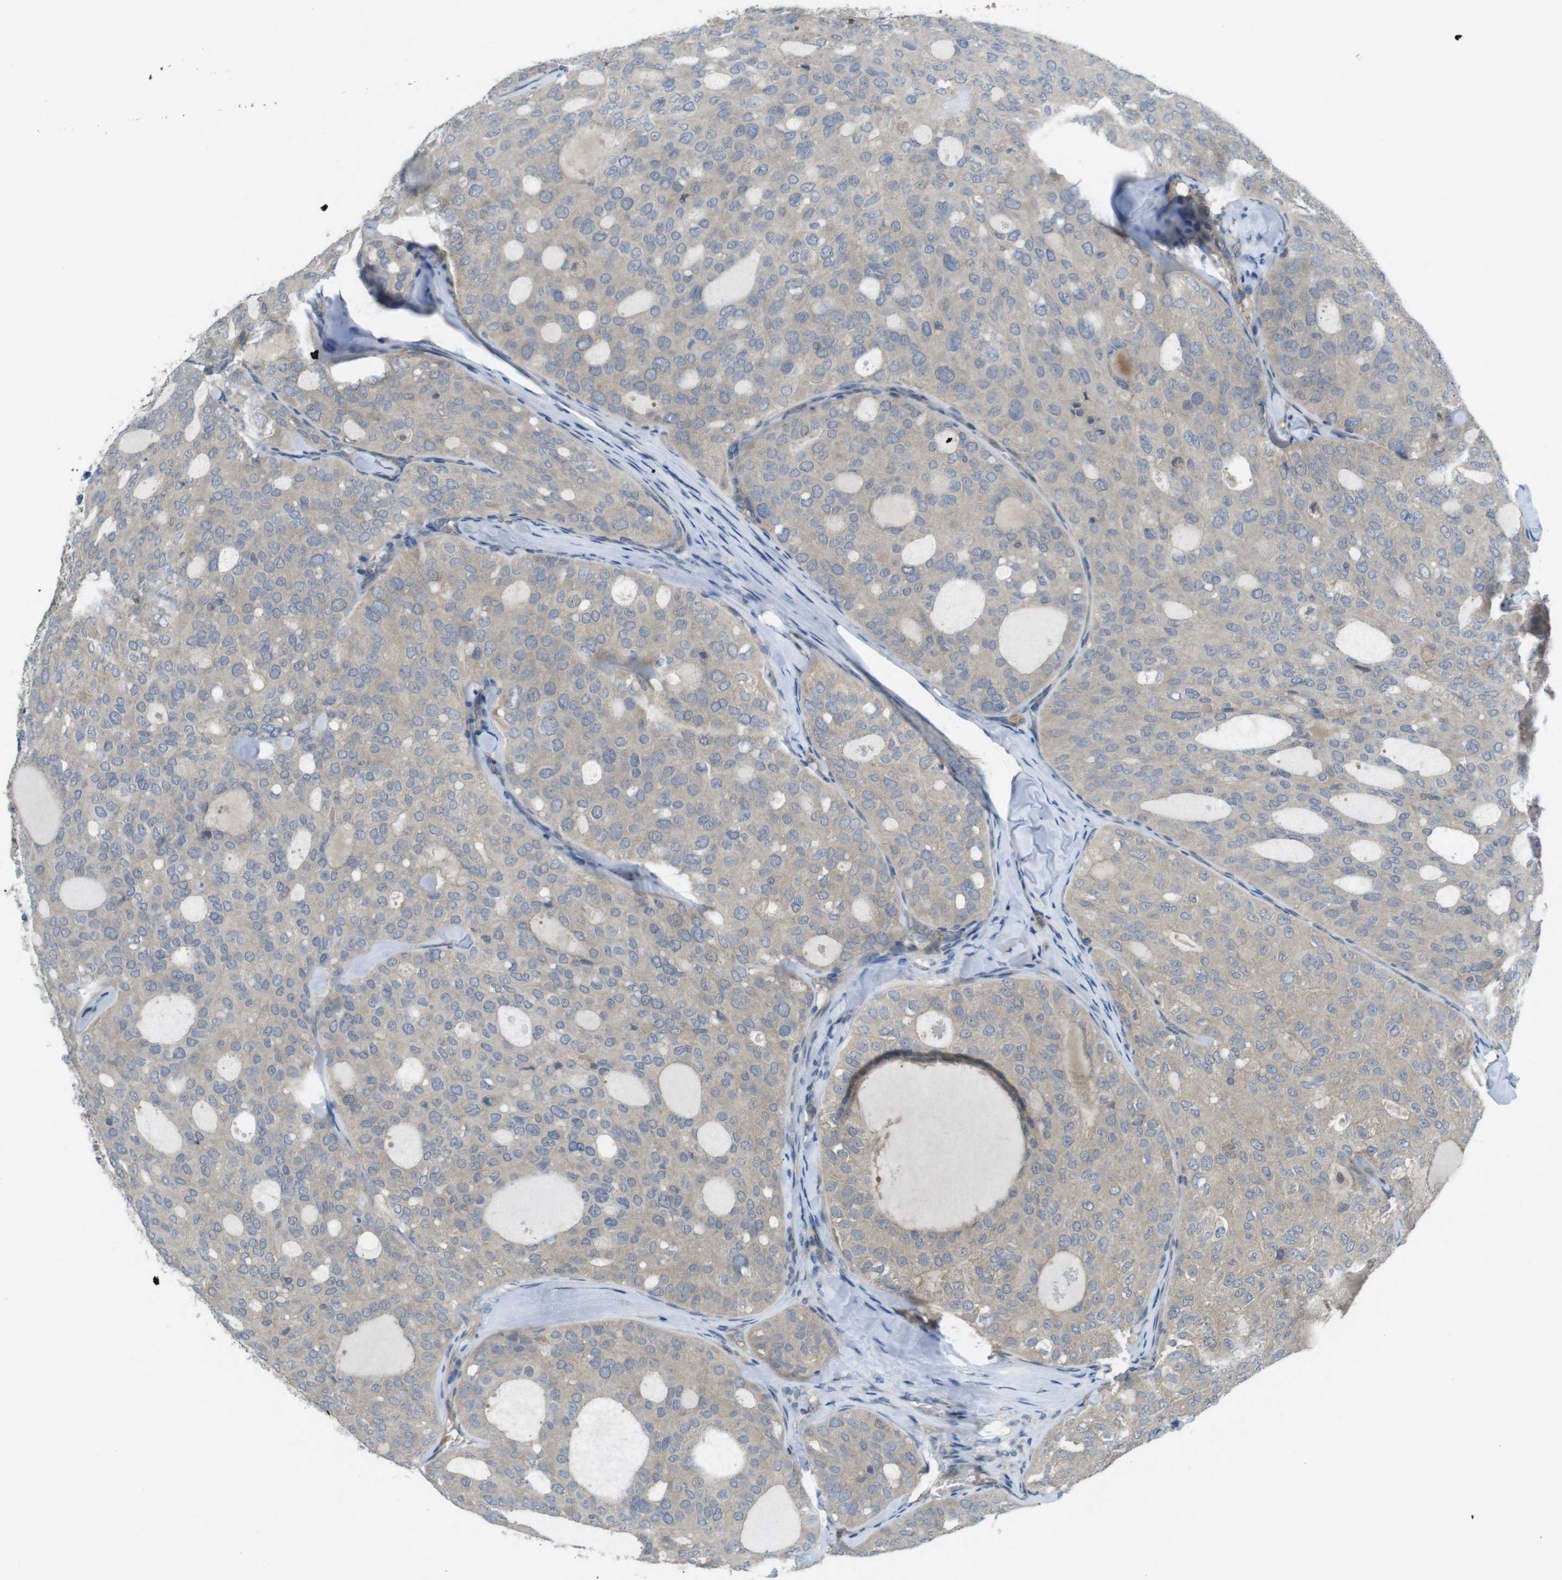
{"staining": {"intensity": "negative", "quantity": "none", "location": "none"}, "tissue": "thyroid cancer", "cell_type": "Tumor cells", "image_type": "cancer", "snomed": [{"axis": "morphology", "description": "Follicular adenoma carcinoma, NOS"}, {"axis": "topography", "description": "Thyroid gland"}], "caption": "An image of human thyroid cancer is negative for staining in tumor cells. Nuclei are stained in blue.", "gene": "SUGT1", "patient": {"sex": "male", "age": 75}}